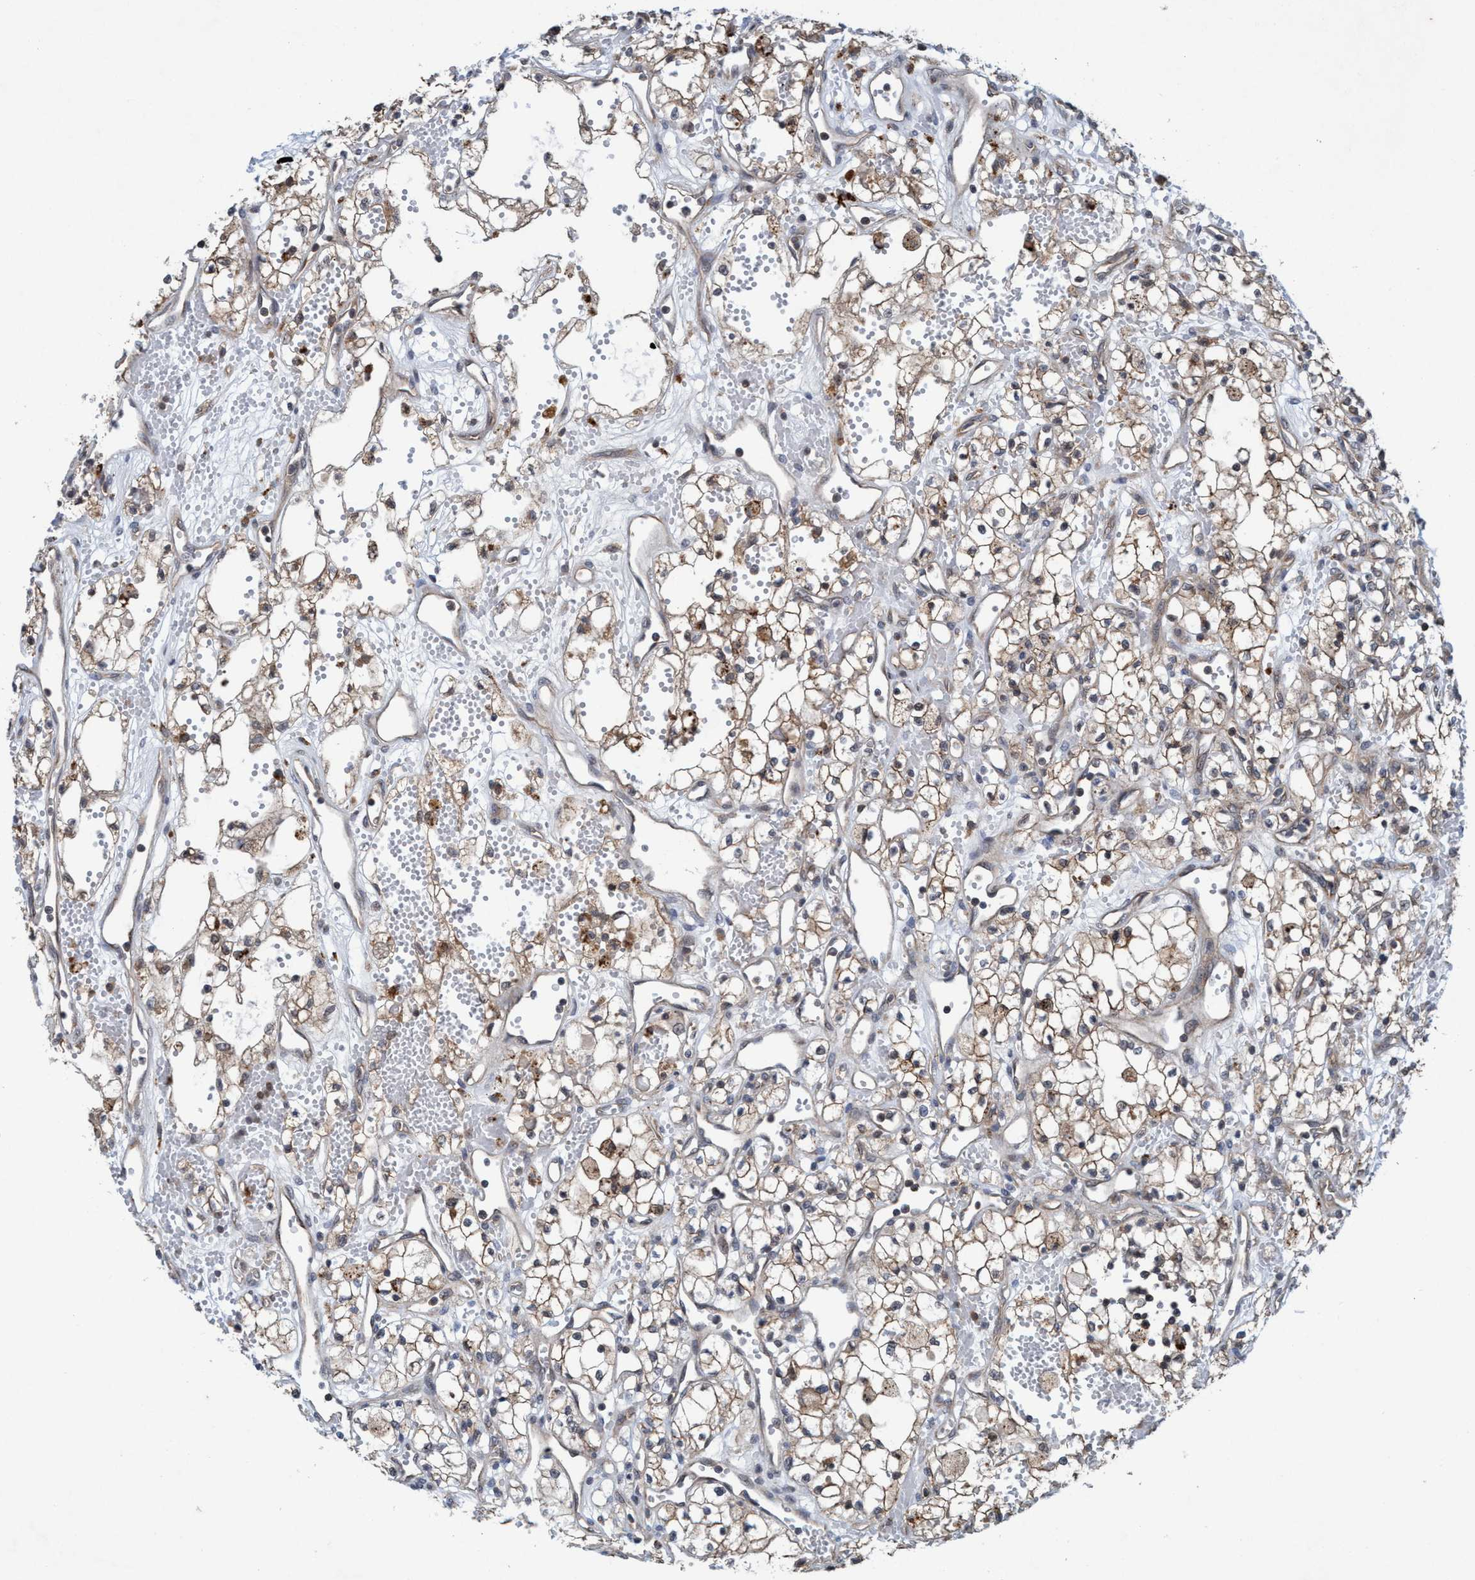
{"staining": {"intensity": "weak", "quantity": "25%-75%", "location": "cytoplasmic/membranous"}, "tissue": "renal cancer", "cell_type": "Tumor cells", "image_type": "cancer", "snomed": [{"axis": "morphology", "description": "Adenocarcinoma, NOS"}, {"axis": "topography", "description": "Kidney"}], "caption": "About 25%-75% of tumor cells in human adenocarcinoma (renal) display weak cytoplasmic/membranous protein staining as visualized by brown immunohistochemical staining.", "gene": "TRIM65", "patient": {"sex": "male", "age": 59}}